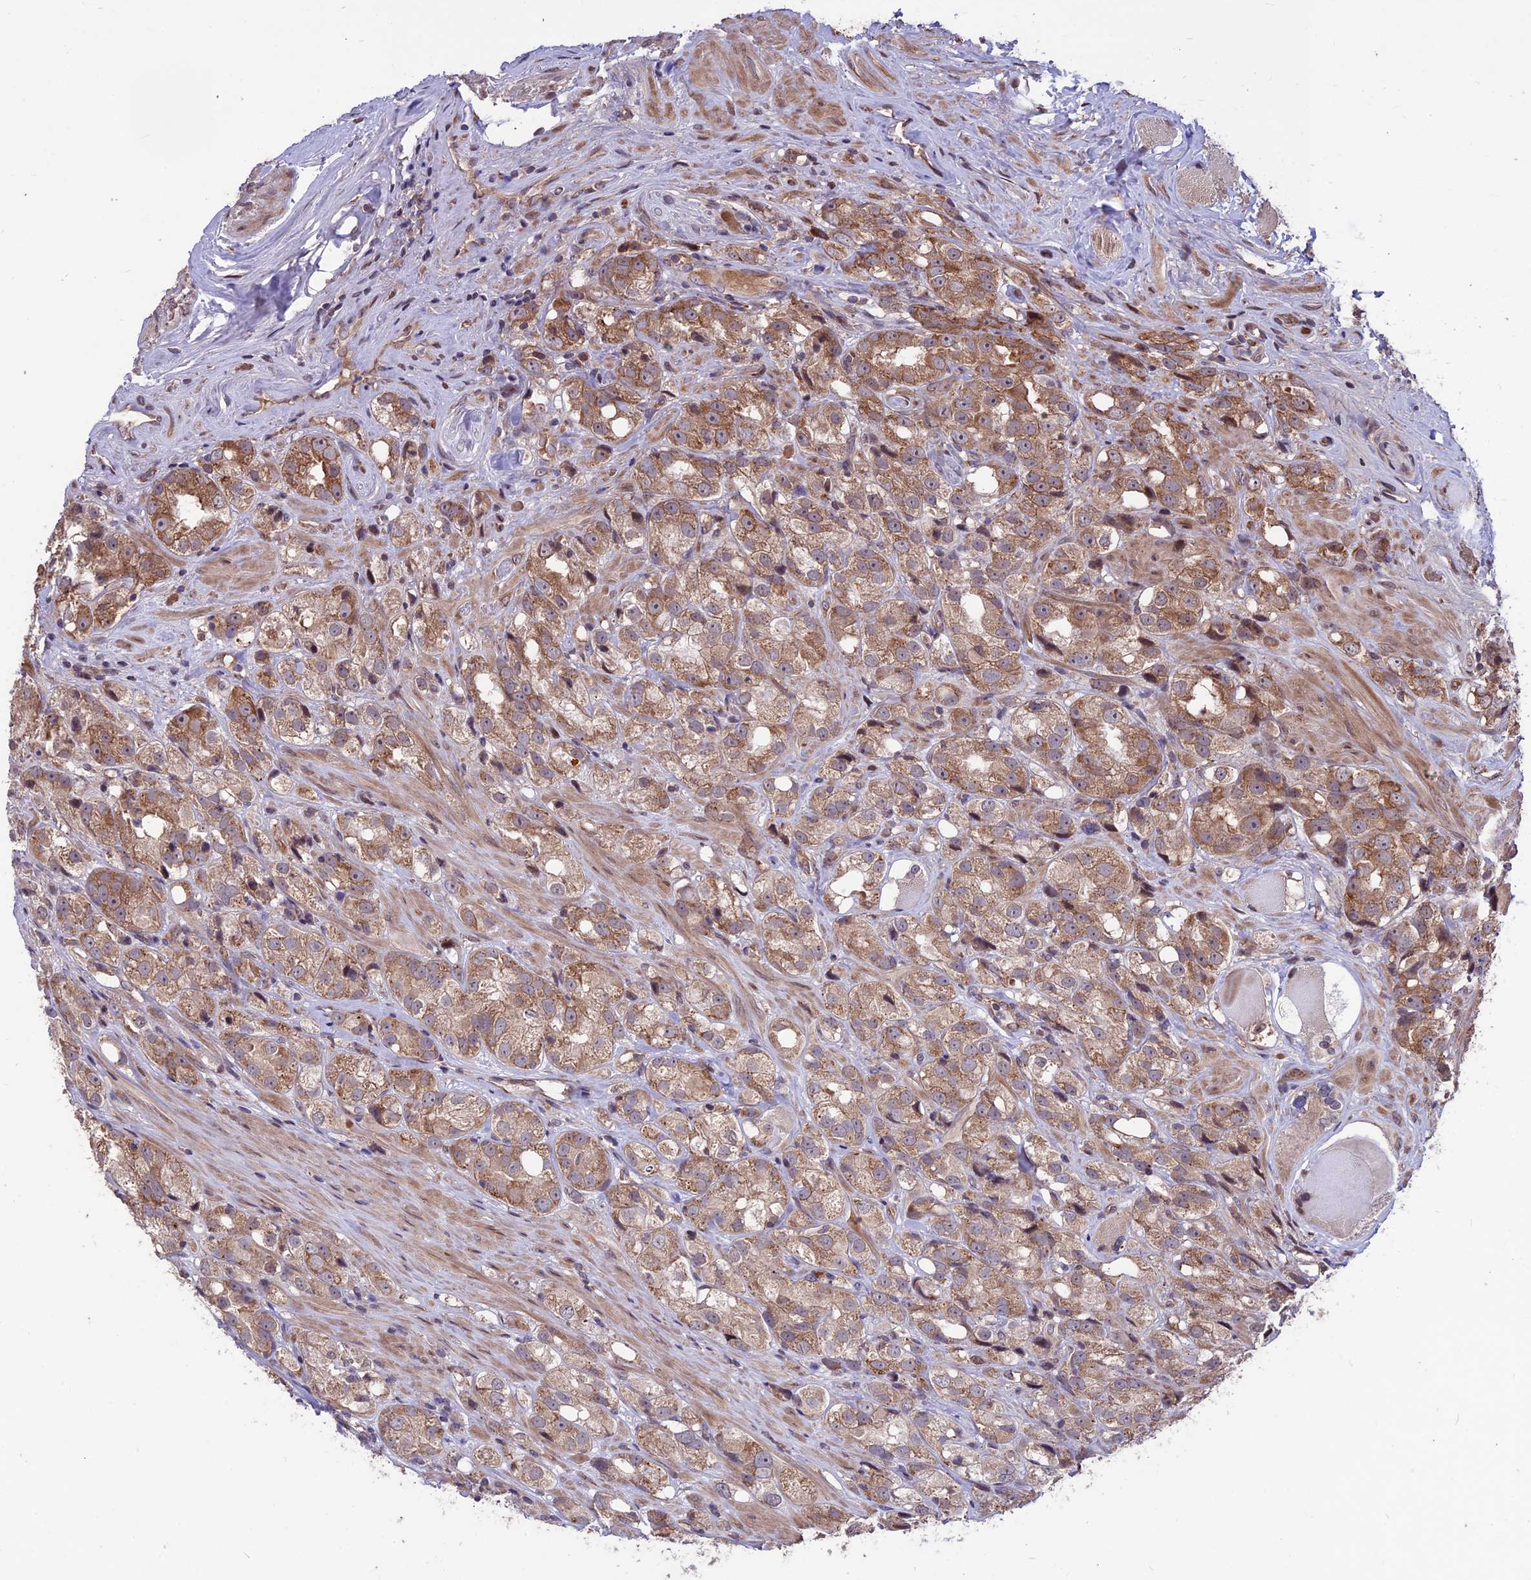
{"staining": {"intensity": "moderate", "quantity": ">75%", "location": "cytoplasmic/membranous"}, "tissue": "prostate cancer", "cell_type": "Tumor cells", "image_type": "cancer", "snomed": [{"axis": "morphology", "description": "Adenocarcinoma, NOS"}, {"axis": "topography", "description": "Prostate"}], "caption": "A micrograph of prostate adenocarcinoma stained for a protein reveals moderate cytoplasmic/membranous brown staining in tumor cells.", "gene": "ZNF598", "patient": {"sex": "male", "age": 79}}